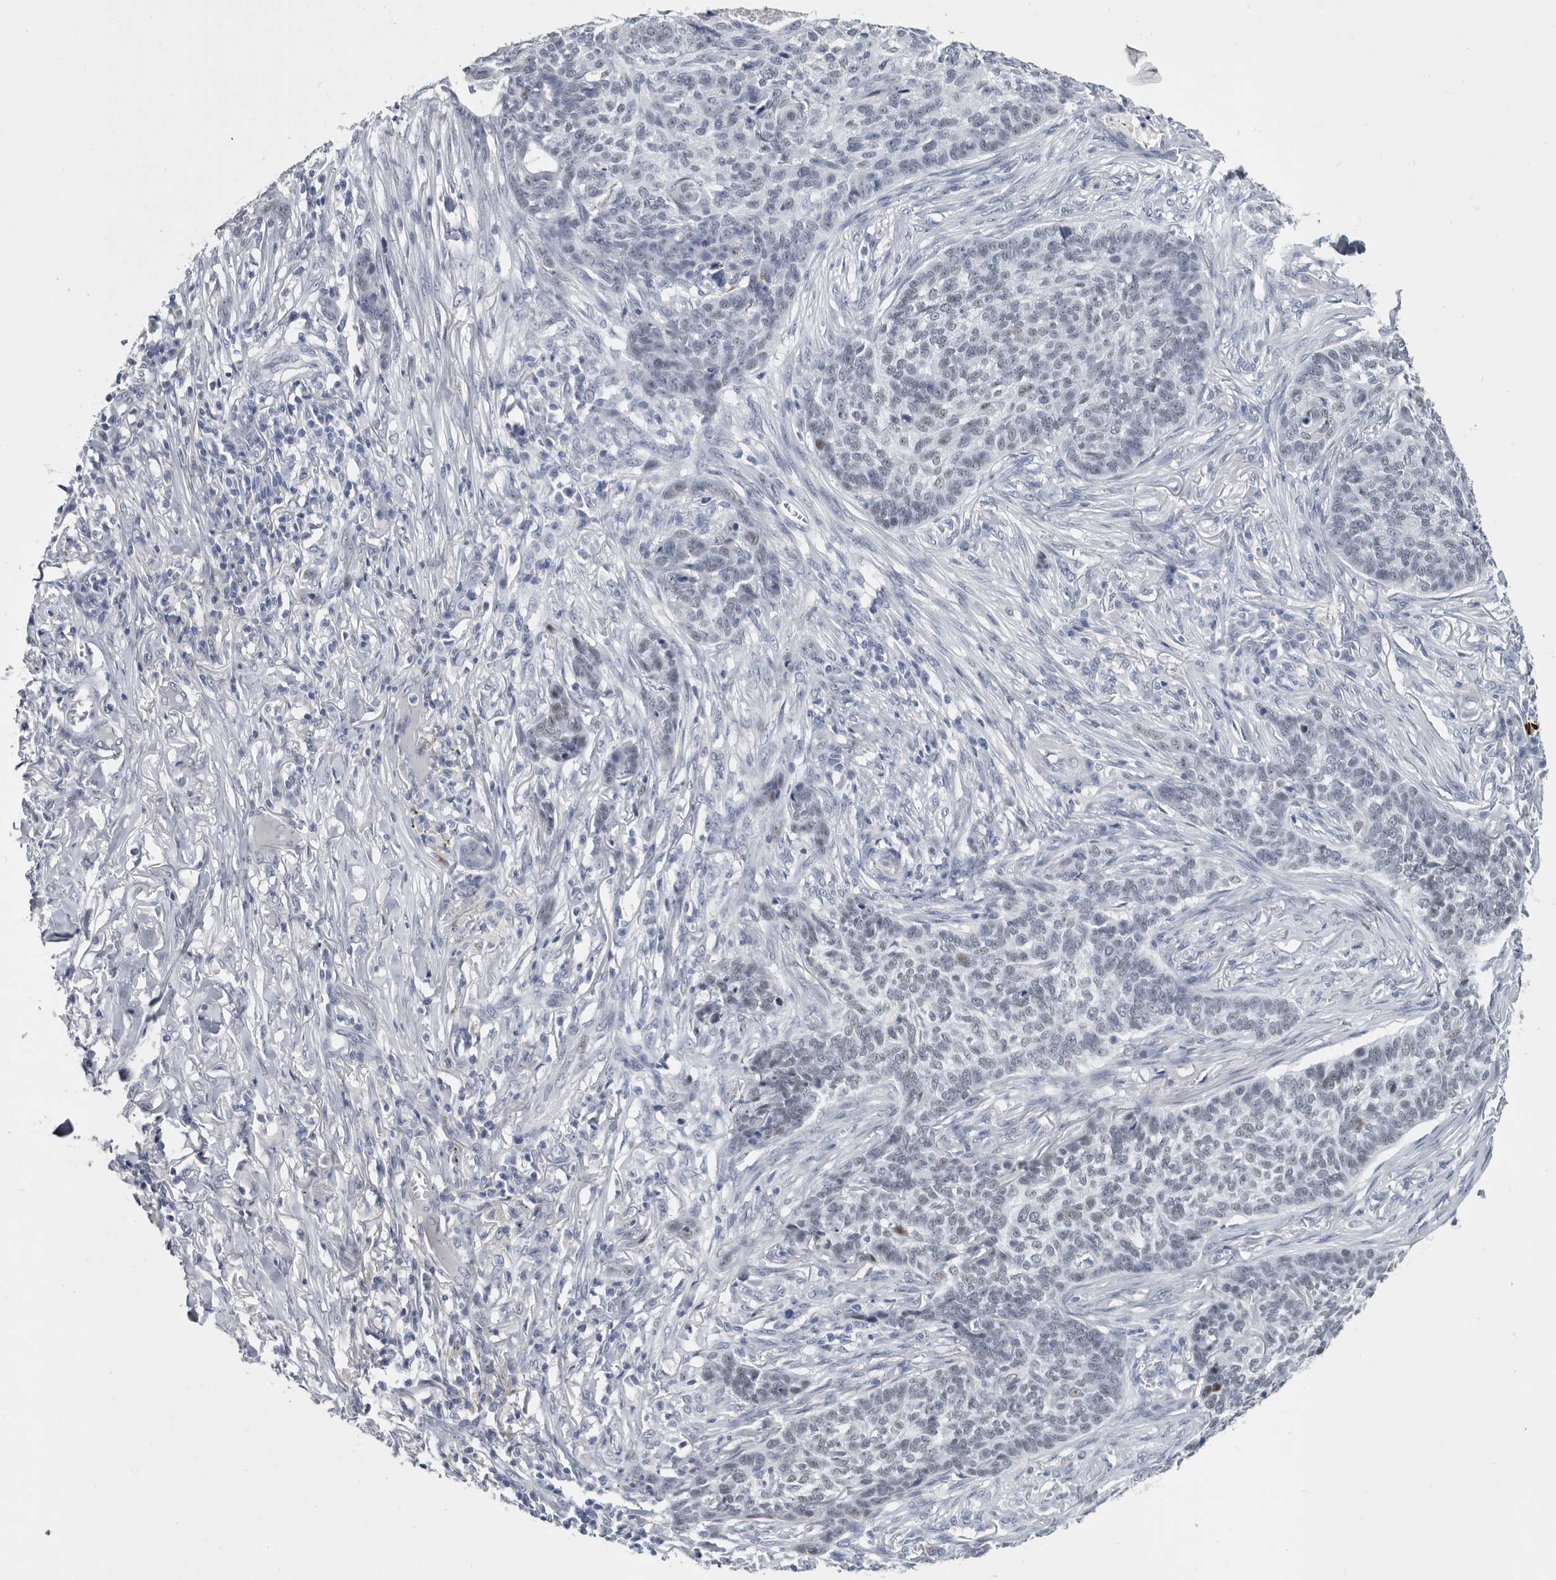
{"staining": {"intensity": "moderate", "quantity": "<25%", "location": "nuclear"}, "tissue": "skin cancer", "cell_type": "Tumor cells", "image_type": "cancer", "snomed": [{"axis": "morphology", "description": "Basal cell carcinoma"}, {"axis": "topography", "description": "Skin"}], "caption": "Basal cell carcinoma (skin) tissue shows moderate nuclear positivity in about <25% of tumor cells", "gene": "WRAP73", "patient": {"sex": "male", "age": 85}}